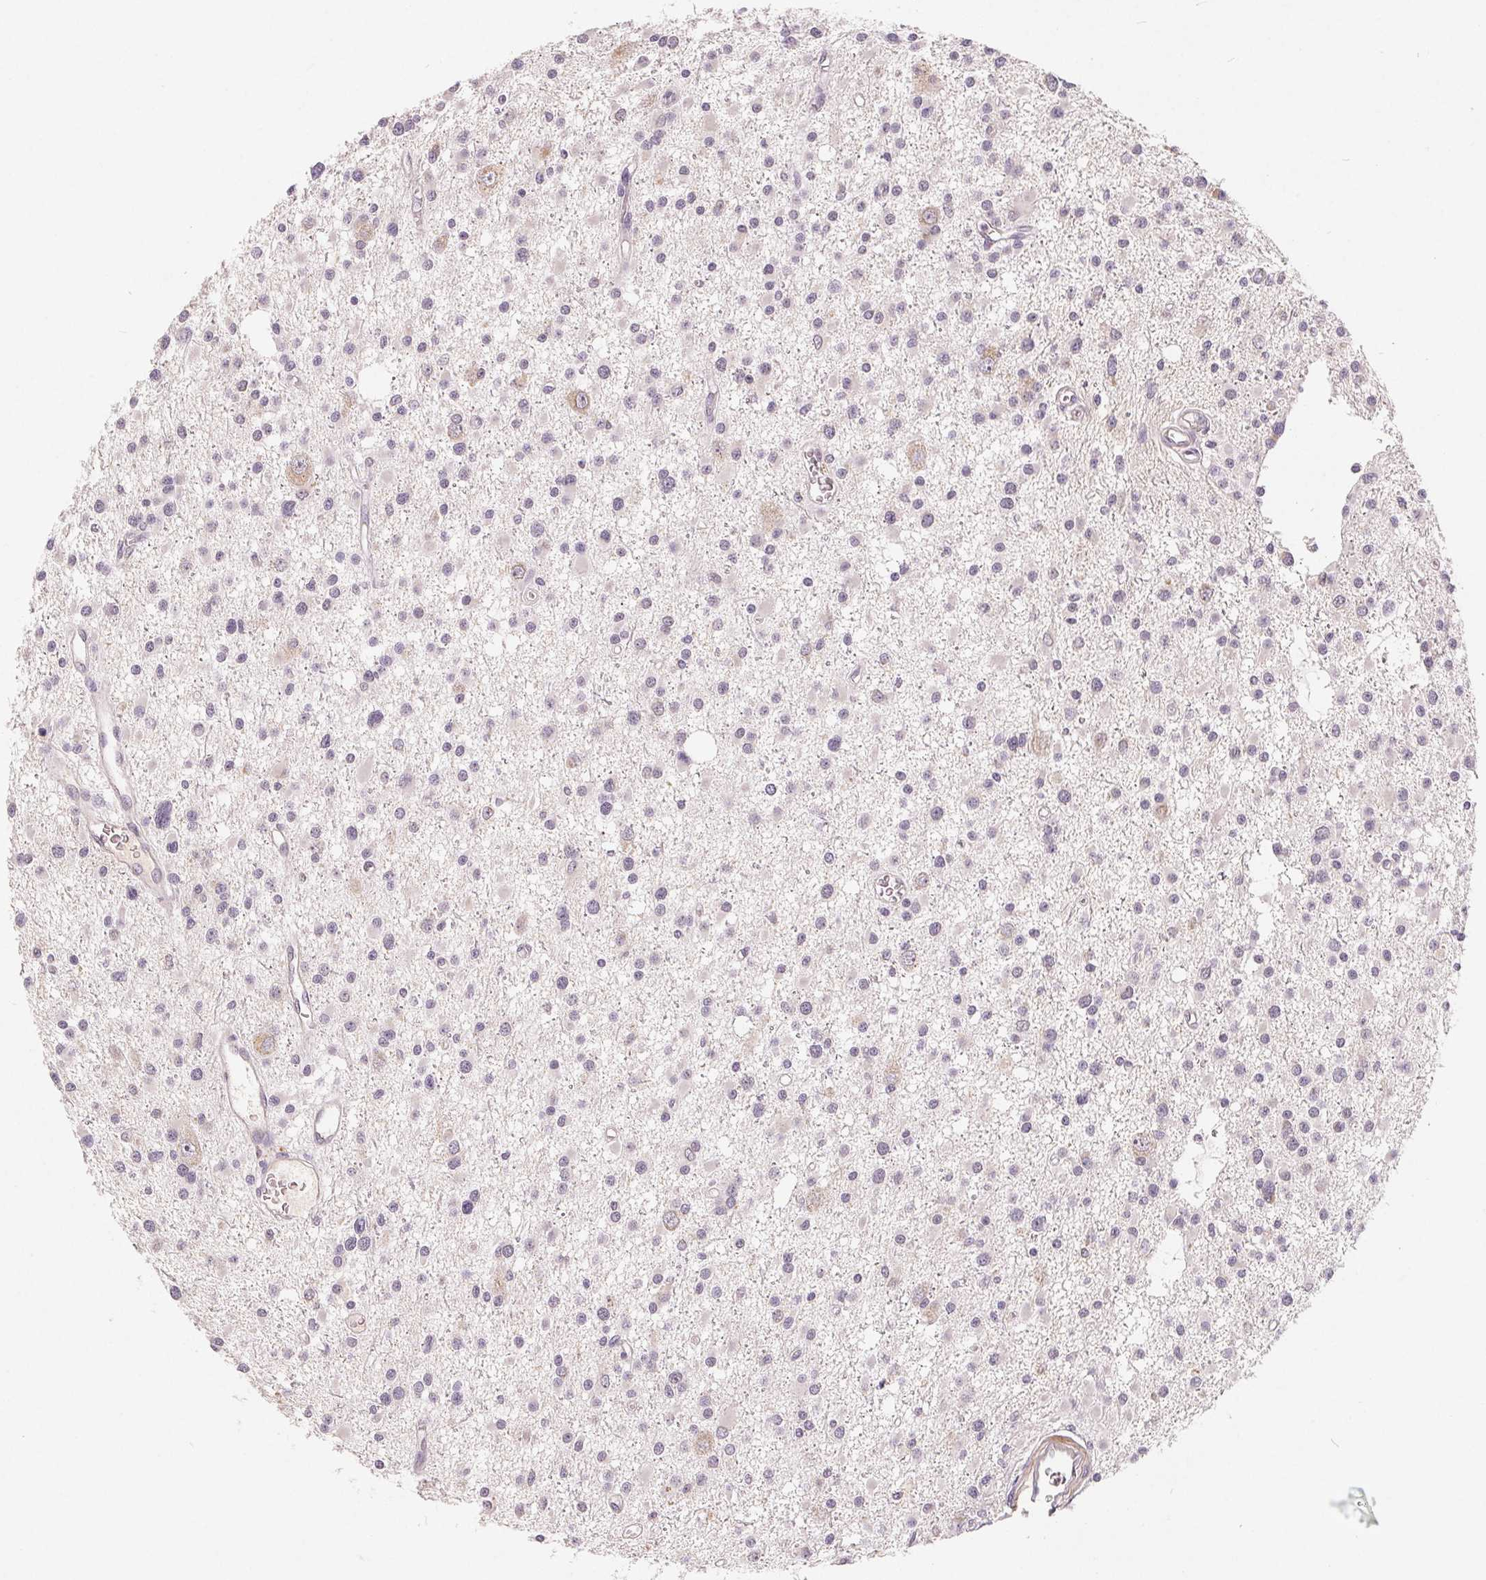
{"staining": {"intensity": "negative", "quantity": "none", "location": "none"}, "tissue": "glioma", "cell_type": "Tumor cells", "image_type": "cancer", "snomed": [{"axis": "morphology", "description": "Glioma, malignant, High grade"}, {"axis": "topography", "description": "Brain"}], "caption": "Tumor cells are negative for protein expression in human glioma. The staining is performed using DAB (3,3'-diaminobenzidine) brown chromogen with nuclei counter-stained in using hematoxylin.", "gene": "GHITM", "patient": {"sex": "male", "age": 54}}